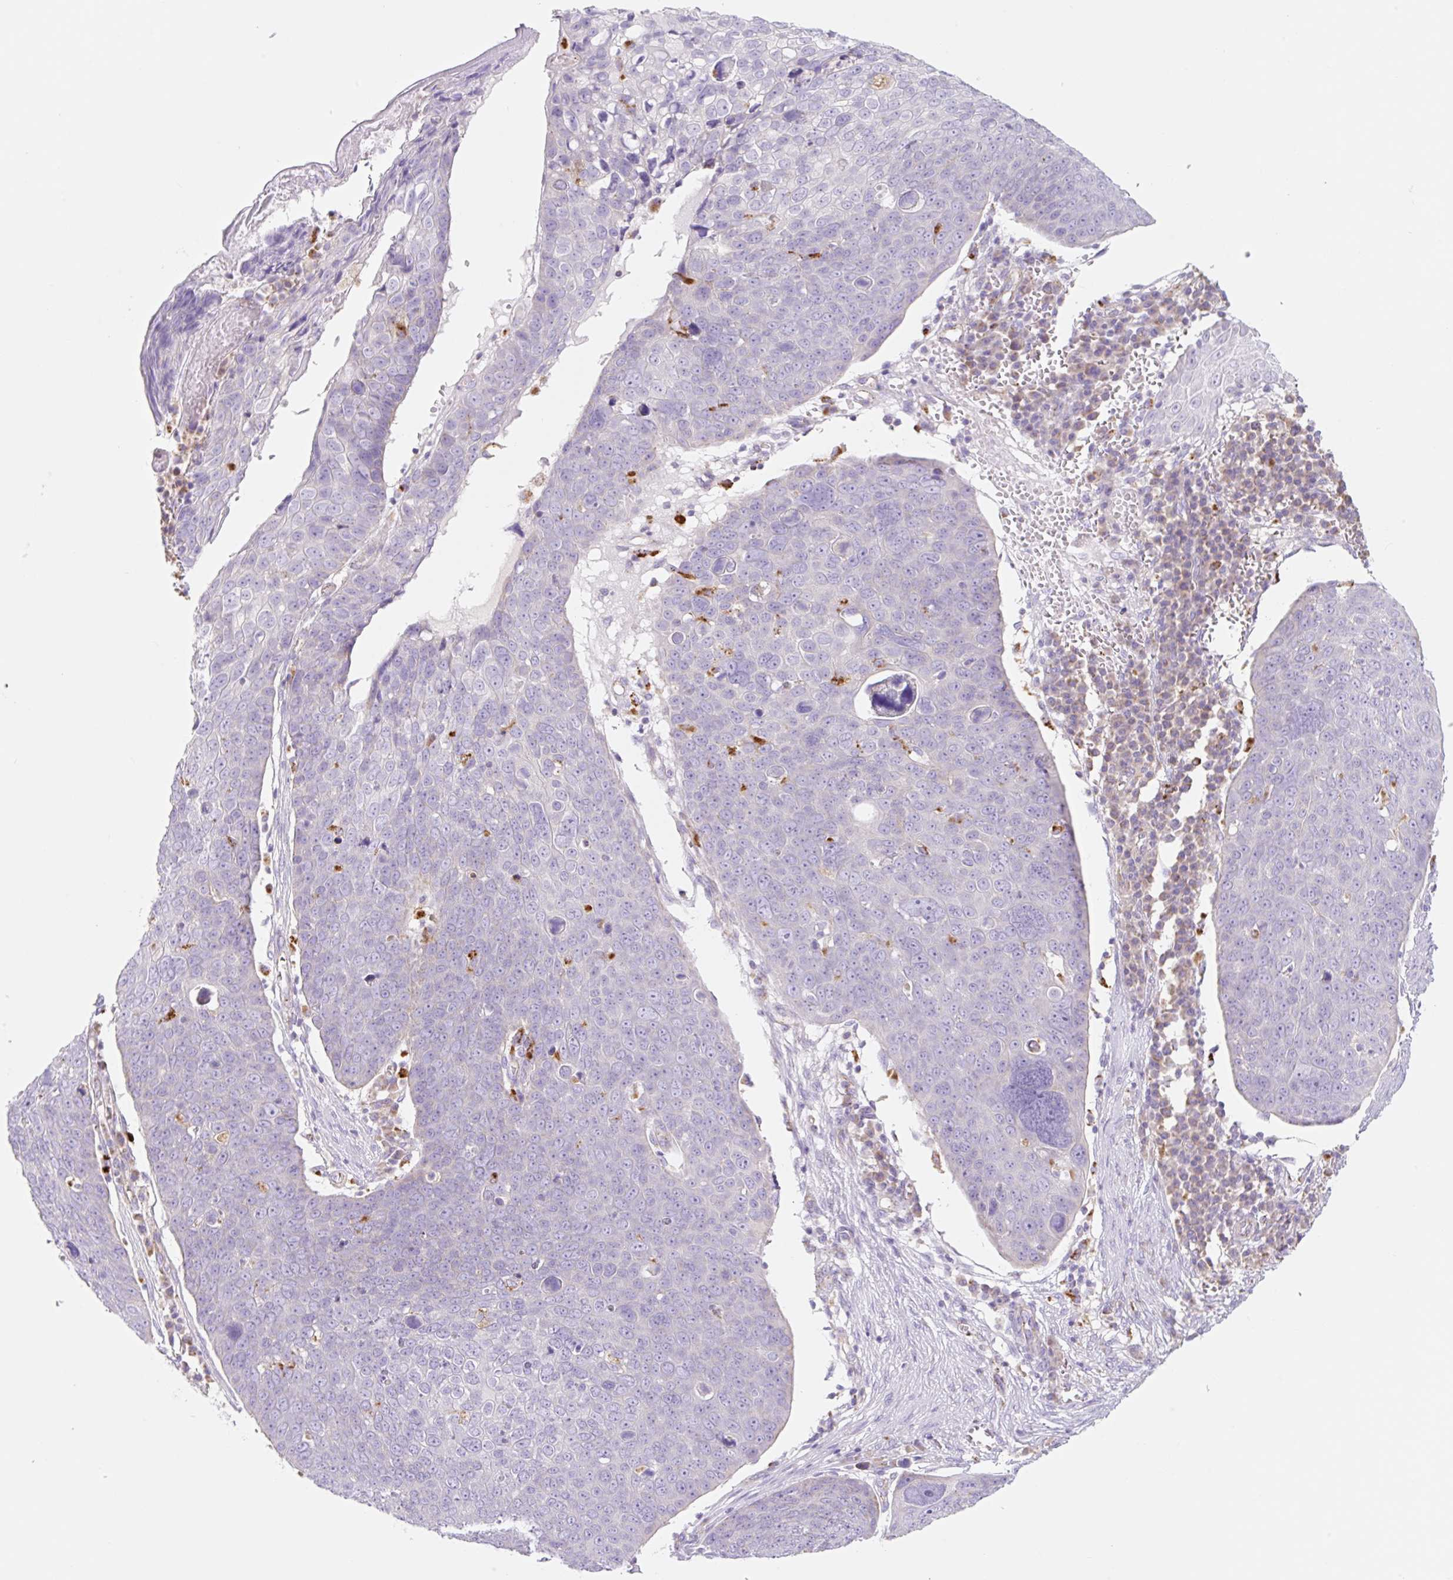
{"staining": {"intensity": "negative", "quantity": "none", "location": "none"}, "tissue": "skin cancer", "cell_type": "Tumor cells", "image_type": "cancer", "snomed": [{"axis": "morphology", "description": "Squamous cell carcinoma, NOS"}, {"axis": "topography", "description": "Skin"}], "caption": "This is an IHC histopathology image of squamous cell carcinoma (skin). There is no staining in tumor cells.", "gene": "CLEC3A", "patient": {"sex": "male", "age": 71}}